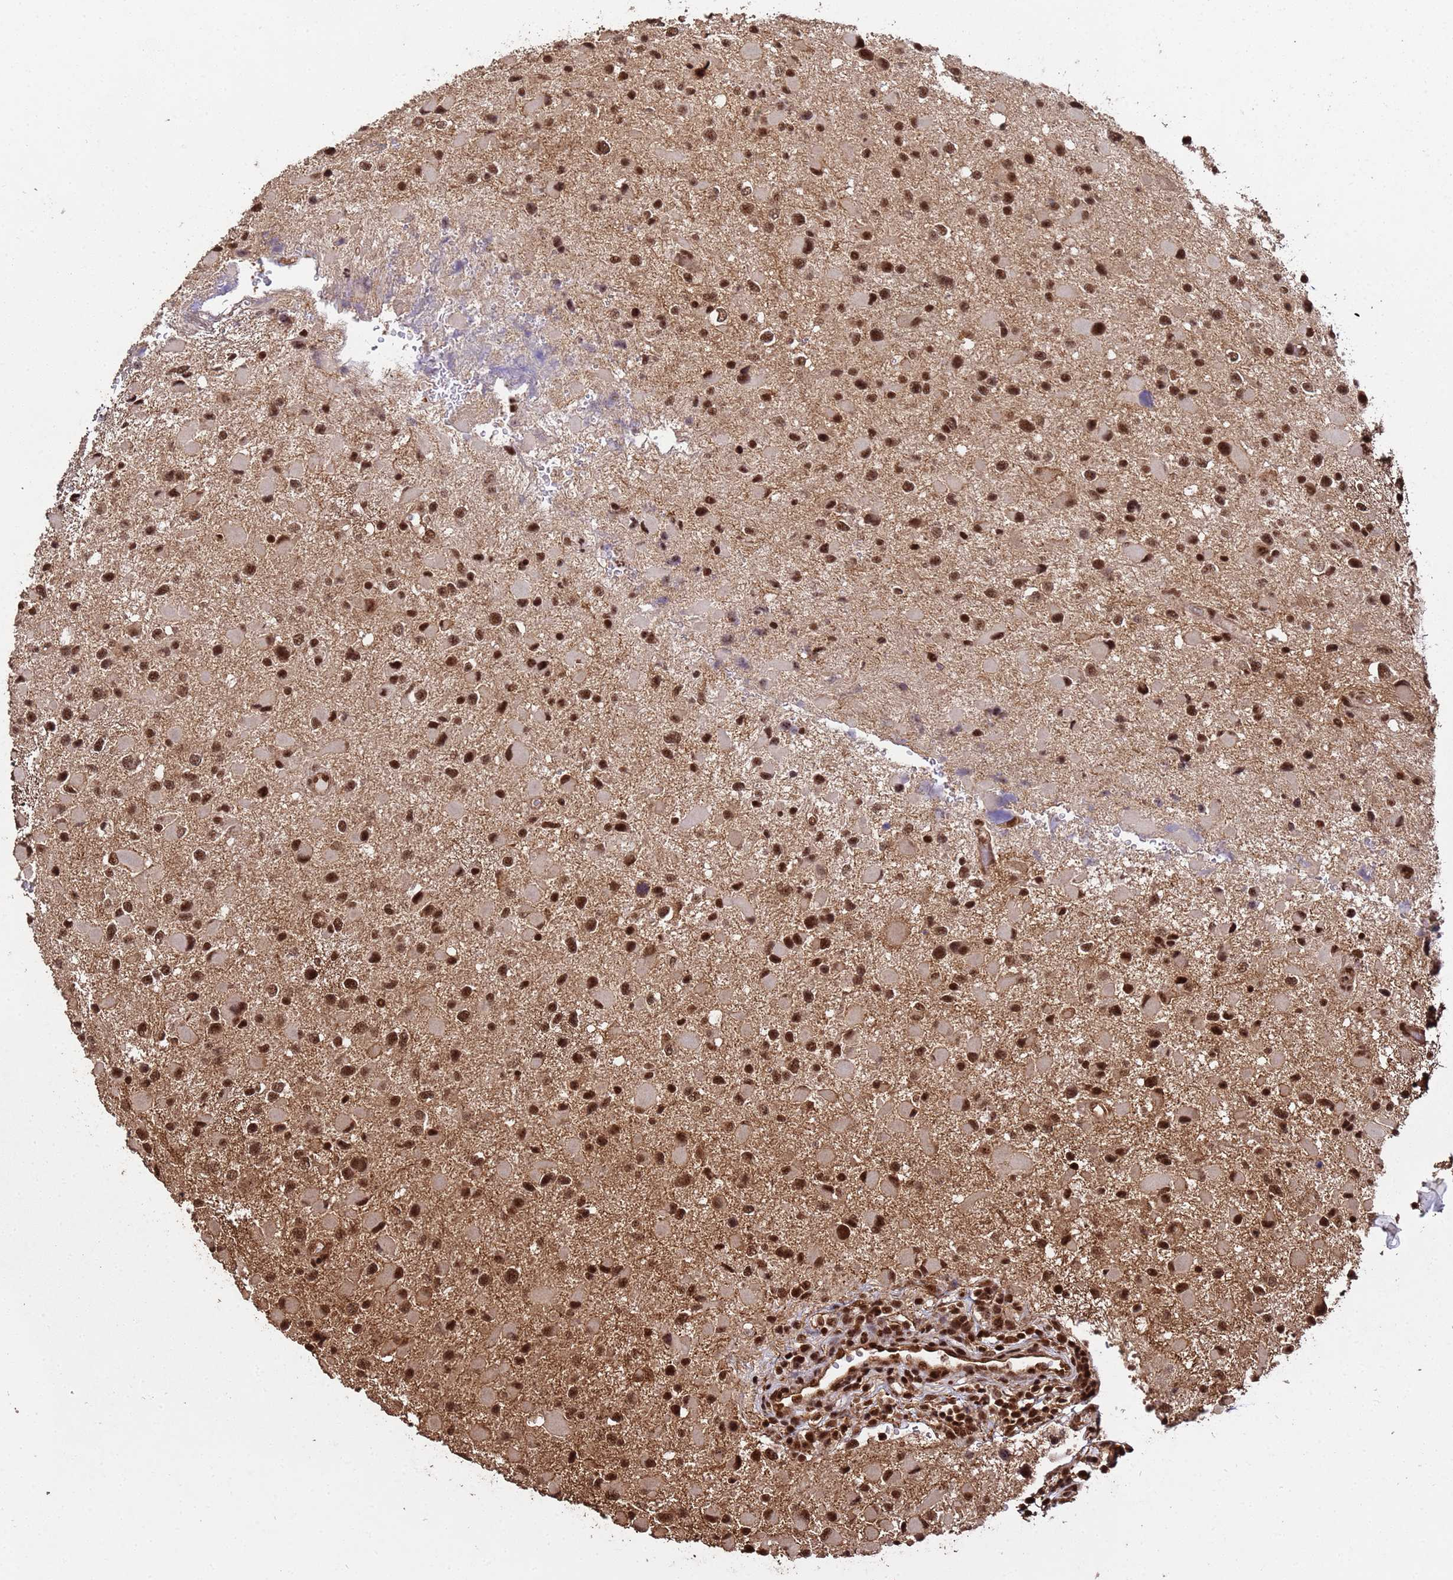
{"staining": {"intensity": "strong", "quantity": ">75%", "location": "nuclear"}, "tissue": "glioma", "cell_type": "Tumor cells", "image_type": "cancer", "snomed": [{"axis": "morphology", "description": "Glioma, malignant, Low grade"}, {"axis": "topography", "description": "Brain"}], "caption": "High-magnification brightfield microscopy of glioma stained with DAB (brown) and counterstained with hematoxylin (blue). tumor cells exhibit strong nuclear staining is appreciated in approximately>75% of cells.", "gene": "SYF2", "patient": {"sex": "female", "age": 32}}